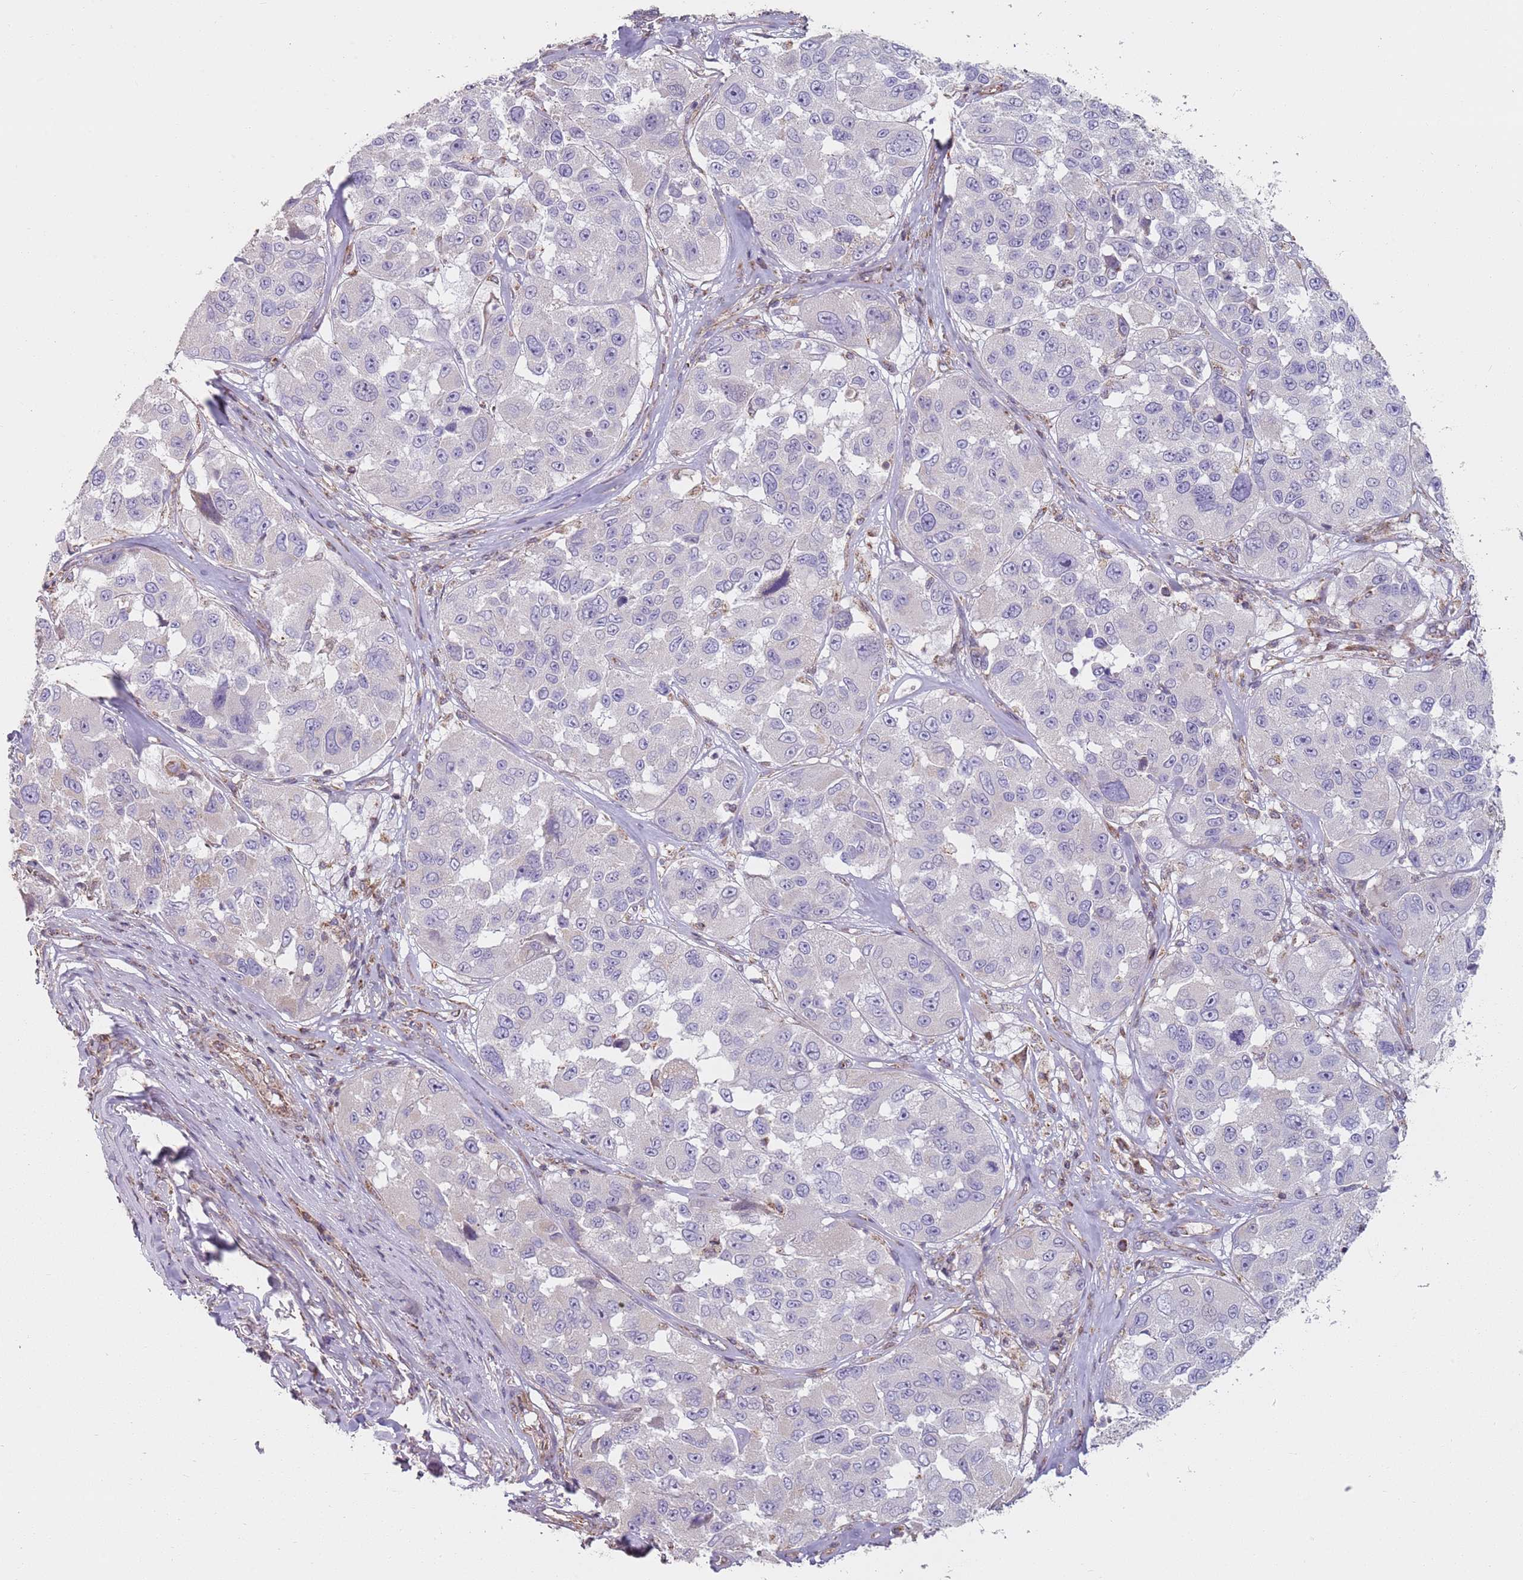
{"staining": {"intensity": "negative", "quantity": "none", "location": "none"}, "tissue": "melanoma", "cell_type": "Tumor cells", "image_type": "cancer", "snomed": [{"axis": "morphology", "description": "Malignant melanoma, NOS"}, {"axis": "topography", "description": "Skin"}], "caption": "This micrograph is of melanoma stained with IHC to label a protein in brown with the nuclei are counter-stained blue. There is no staining in tumor cells. (Immunohistochemistry (ihc), brightfield microscopy, high magnification).", "gene": "GAS8", "patient": {"sex": "female", "age": 66}}